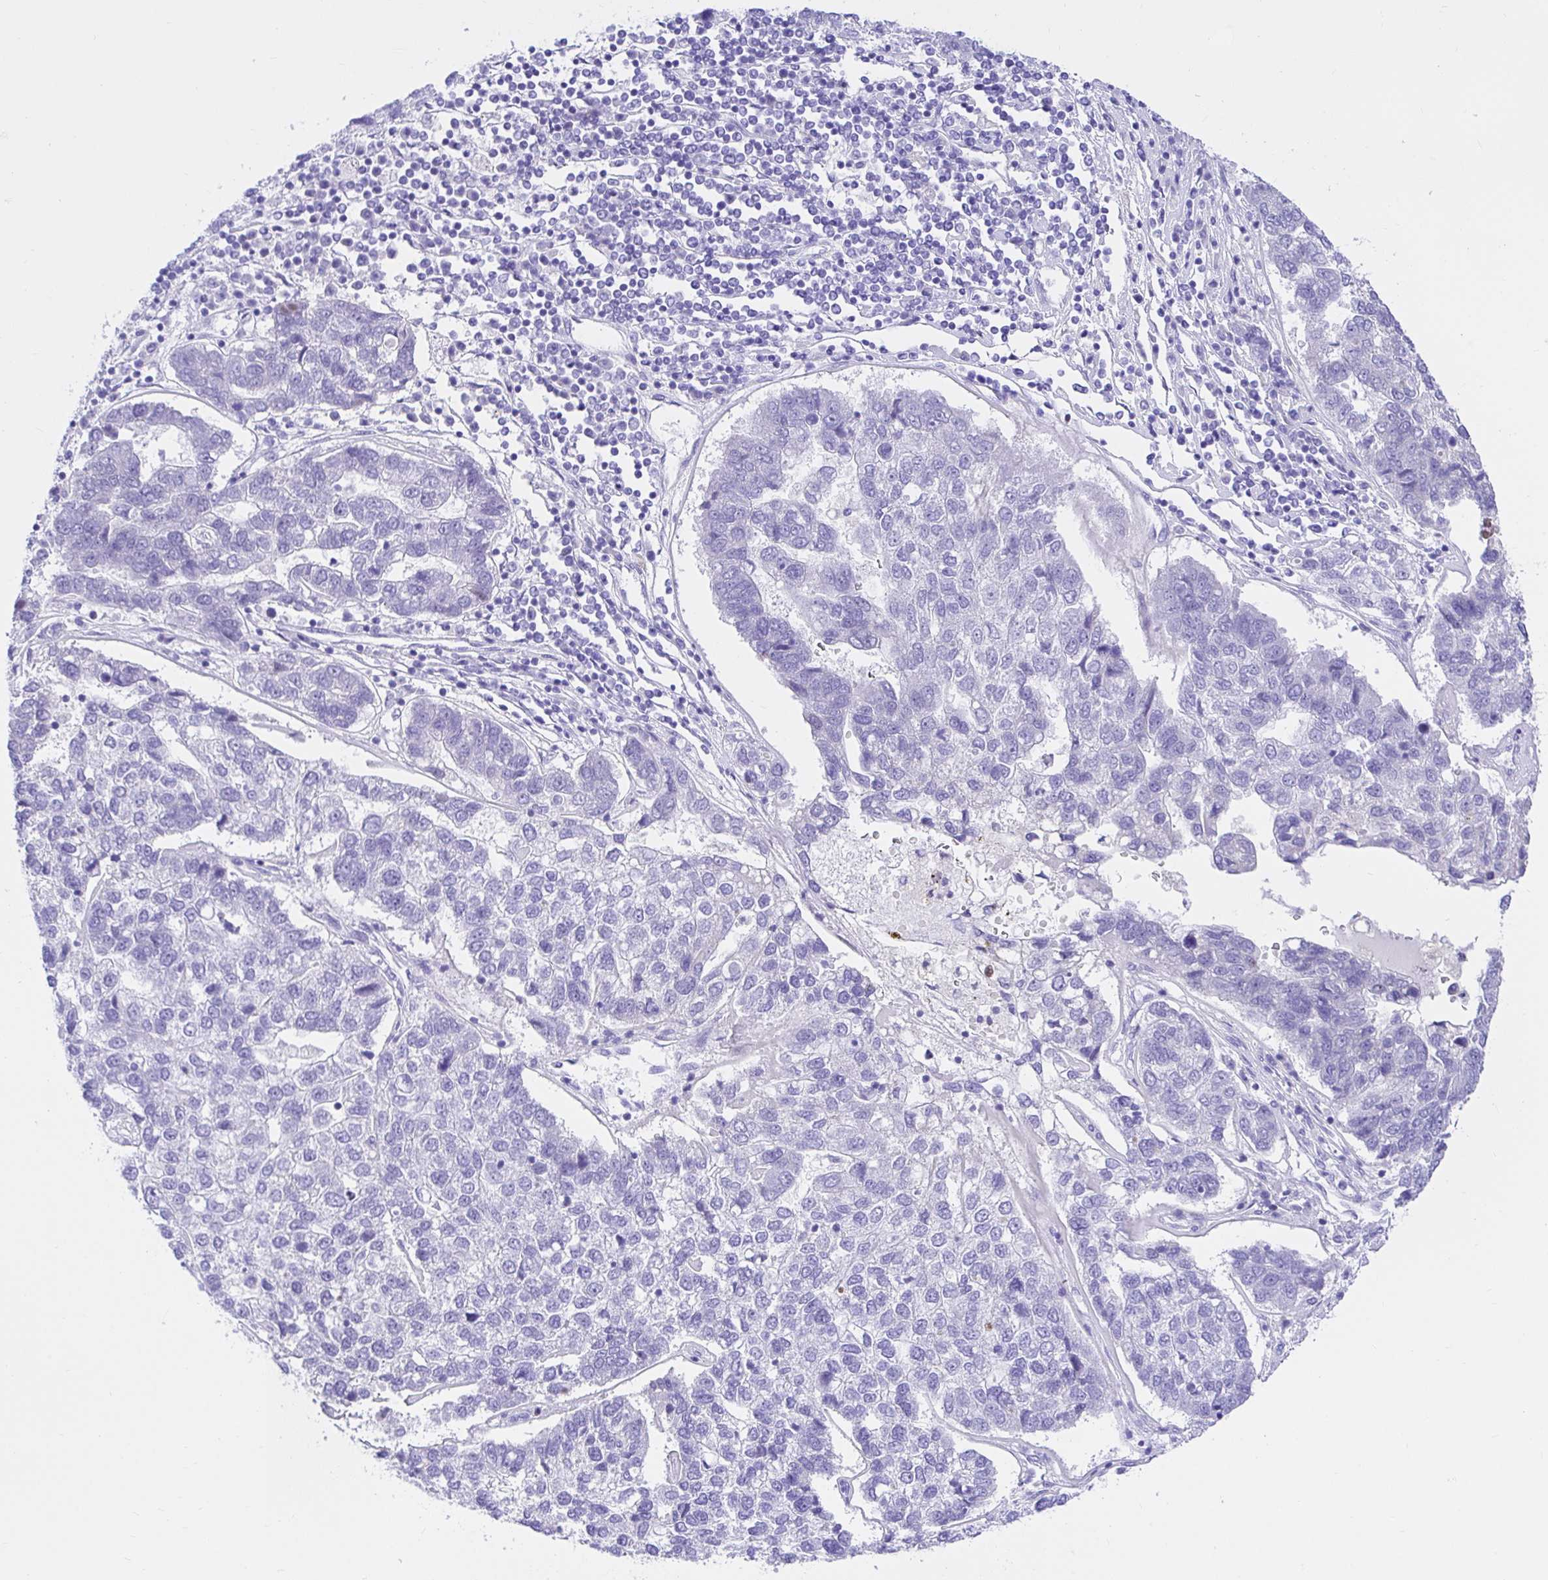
{"staining": {"intensity": "negative", "quantity": "none", "location": "none"}, "tissue": "pancreatic cancer", "cell_type": "Tumor cells", "image_type": "cancer", "snomed": [{"axis": "morphology", "description": "Adenocarcinoma, NOS"}, {"axis": "topography", "description": "Pancreas"}], "caption": "Immunohistochemical staining of human pancreatic adenocarcinoma displays no significant expression in tumor cells. (Immunohistochemistry, brightfield microscopy, high magnification).", "gene": "BACE2", "patient": {"sex": "female", "age": 61}}